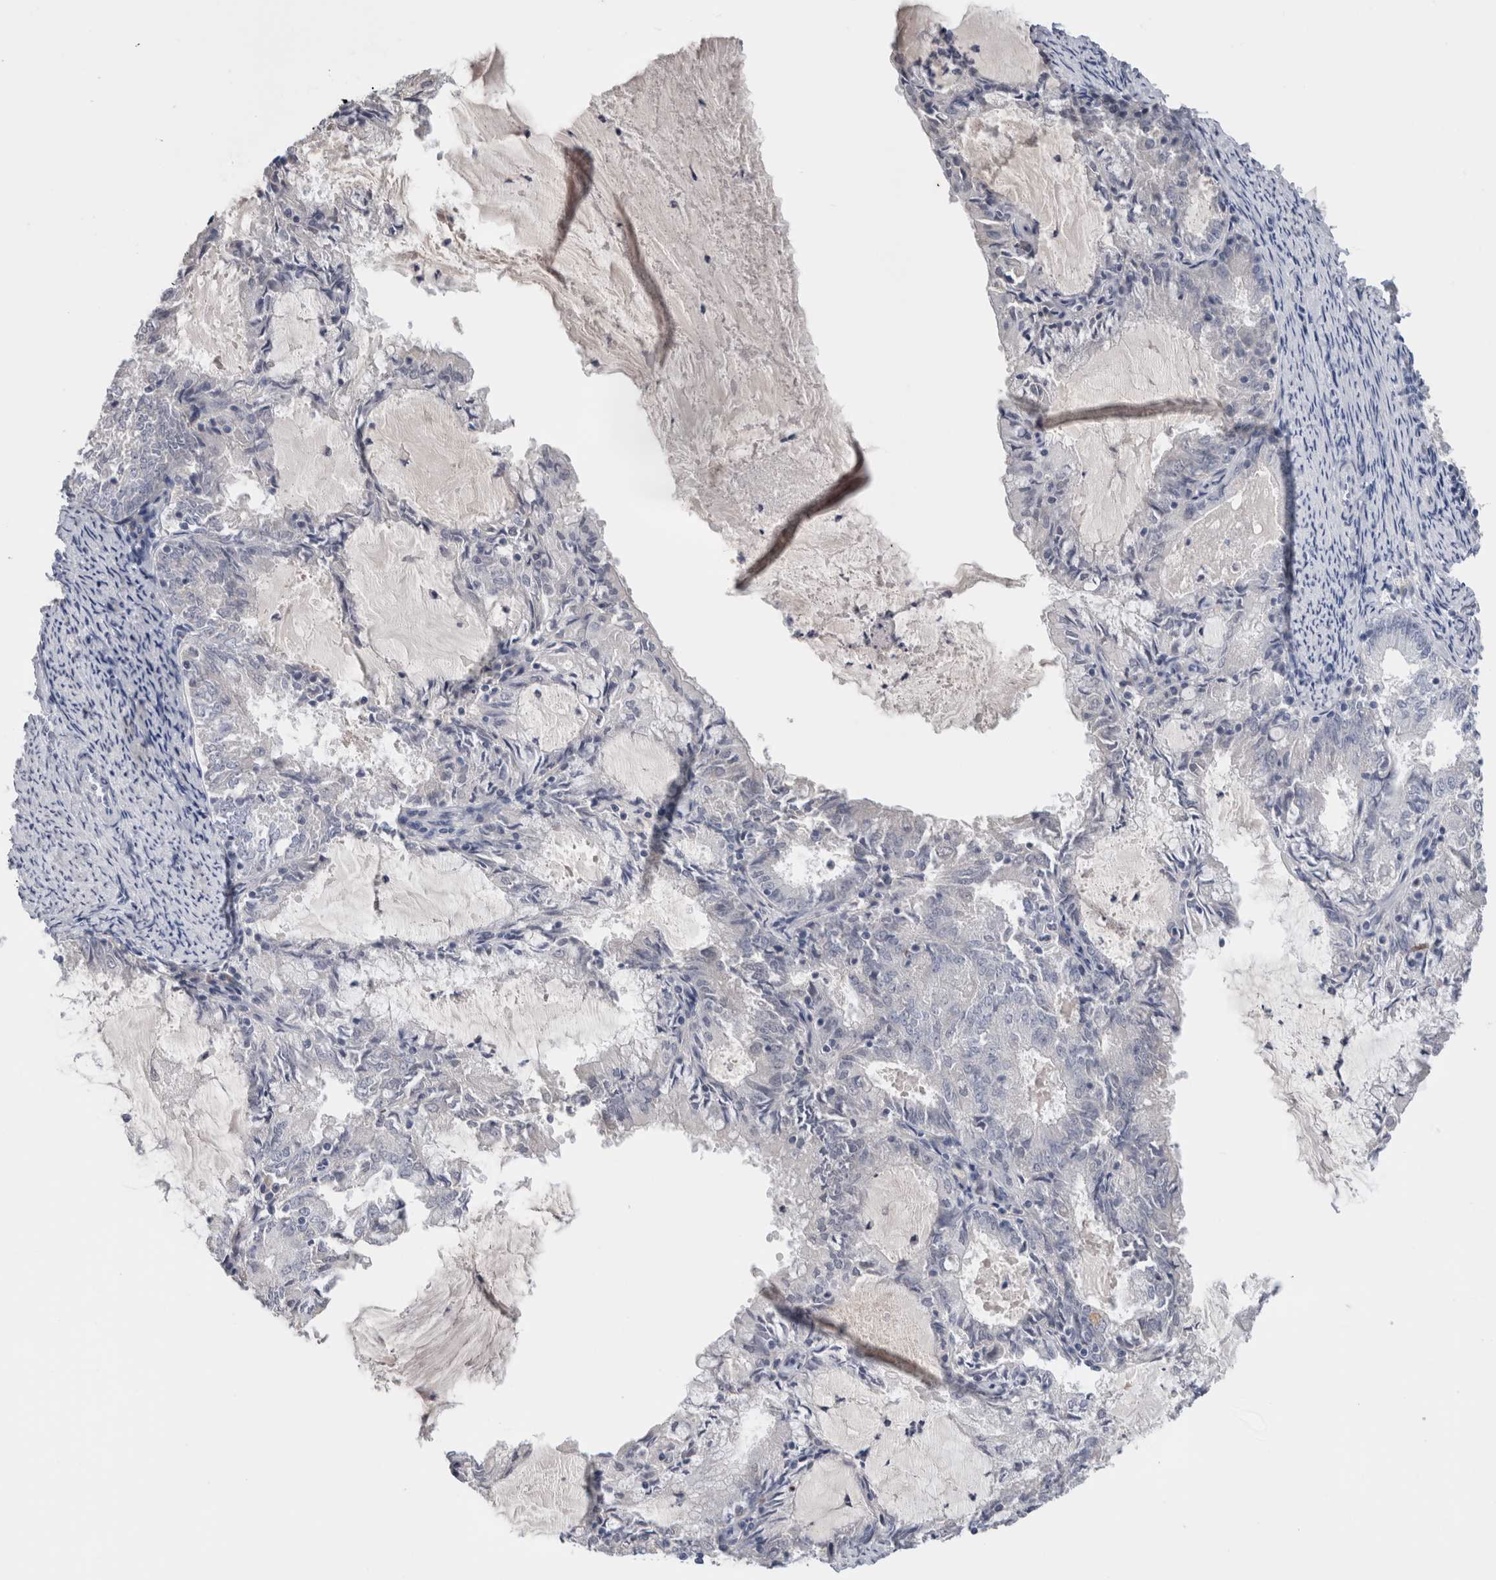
{"staining": {"intensity": "negative", "quantity": "none", "location": "none"}, "tissue": "endometrial cancer", "cell_type": "Tumor cells", "image_type": "cancer", "snomed": [{"axis": "morphology", "description": "Adenocarcinoma, NOS"}, {"axis": "topography", "description": "Endometrium"}], "caption": "Tumor cells show no significant protein expression in endometrial cancer (adenocarcinoma).", "gene": "FABP4", "patient": {"sex": "female", "age": 57}}